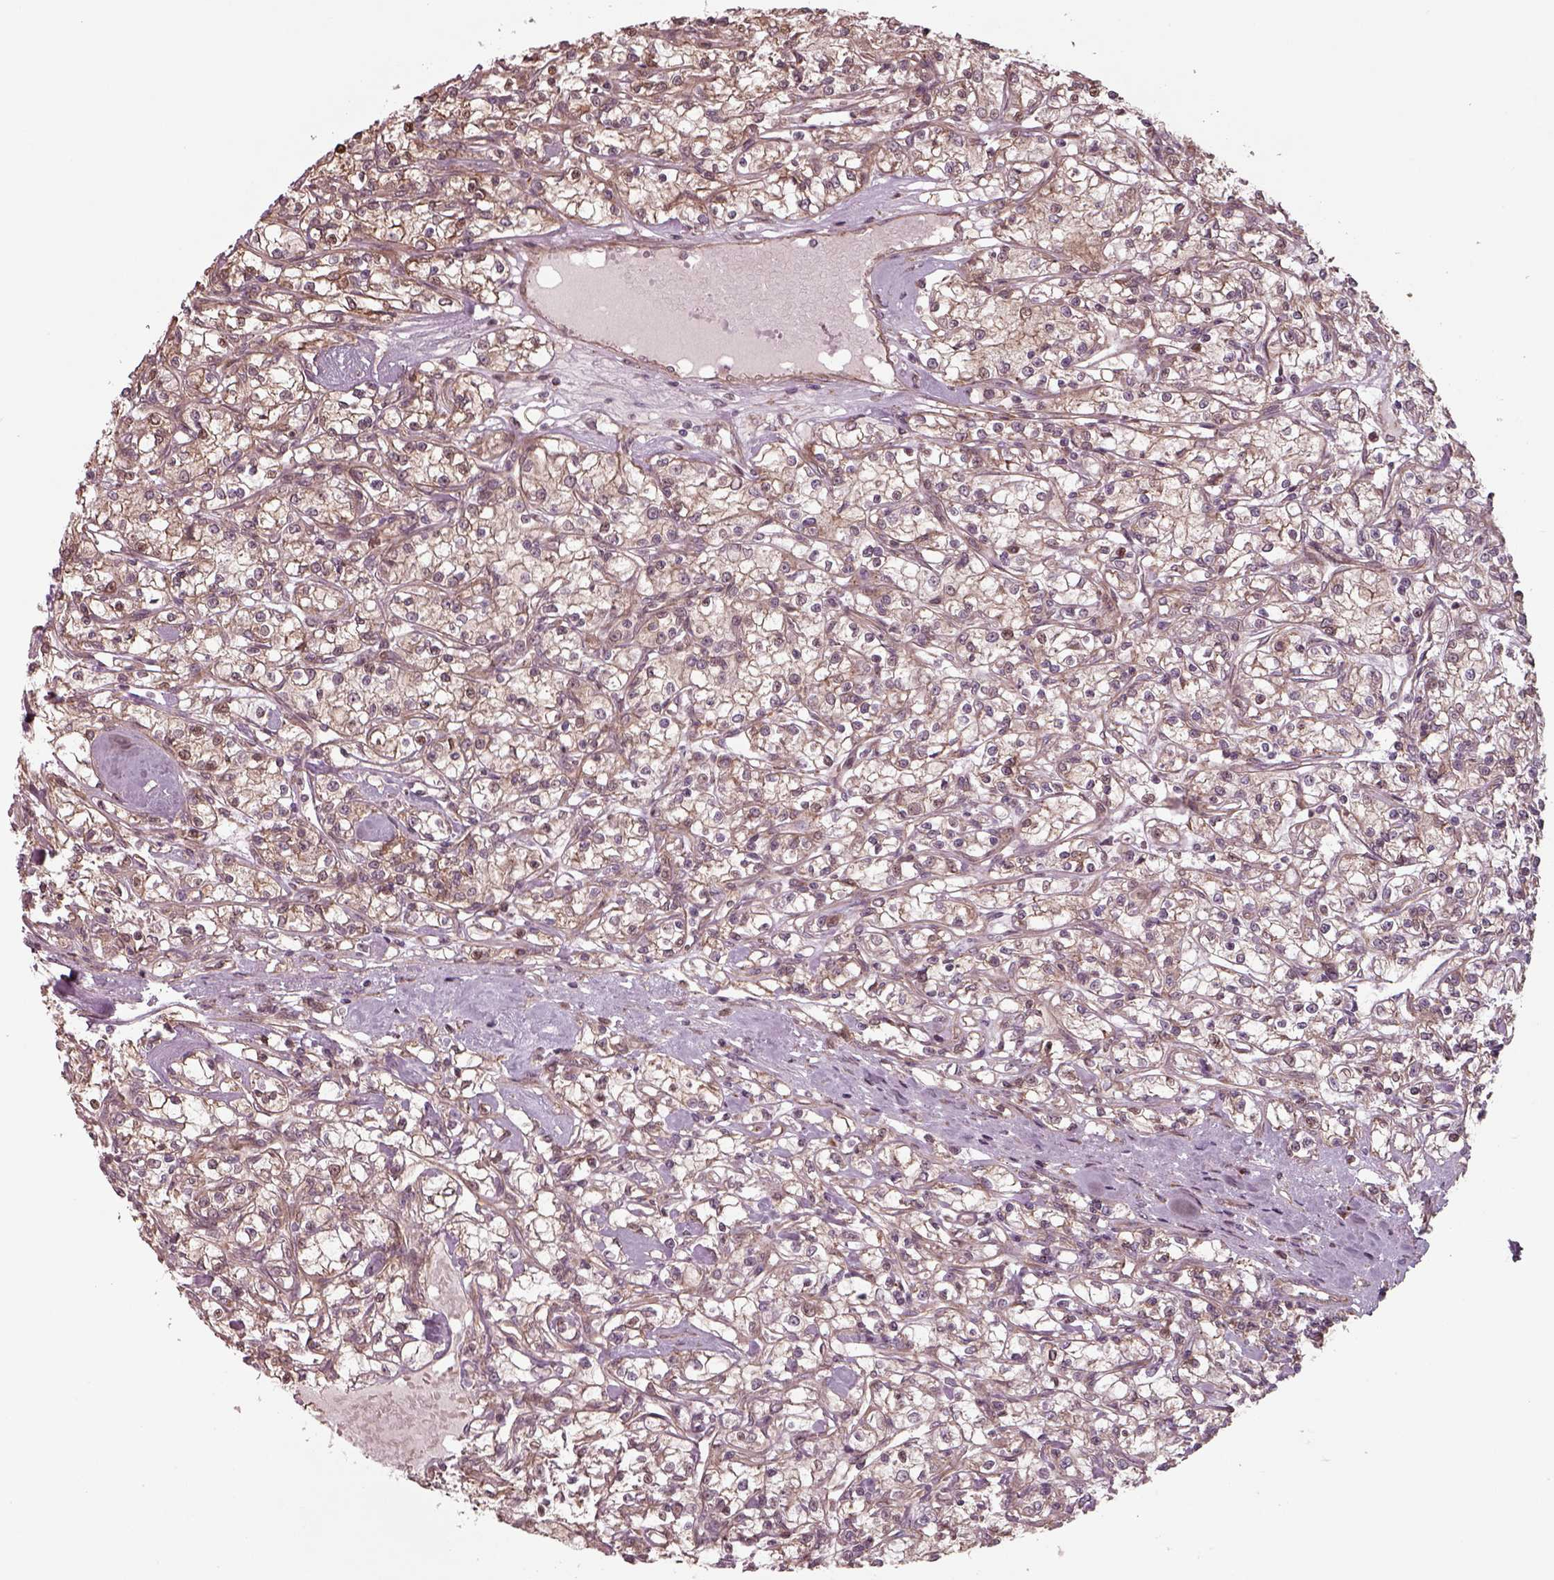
{"staining": {"intensity": "weak", "quantity": "25%-75%", "location": "cytoplasmic/membranous"}, "tissue": "renal cancer", "cell_type": "Tumor cells", "image_type": "cancer", "snomed": [{"axis": "morphology", "description": "Adenocarcinoma, NOS"}, {"axis": "topography", "description": "Kidney"}], "caption": "Renal cancer (adenocarcinoma) tissue demonstrates weak cytoplasmic/membranous expression in about 25%-75% of tumor cells, visualized by immunohistochemistry.", "gene": "CHMP3", "patient": {"sex": "female", "age": 59}}